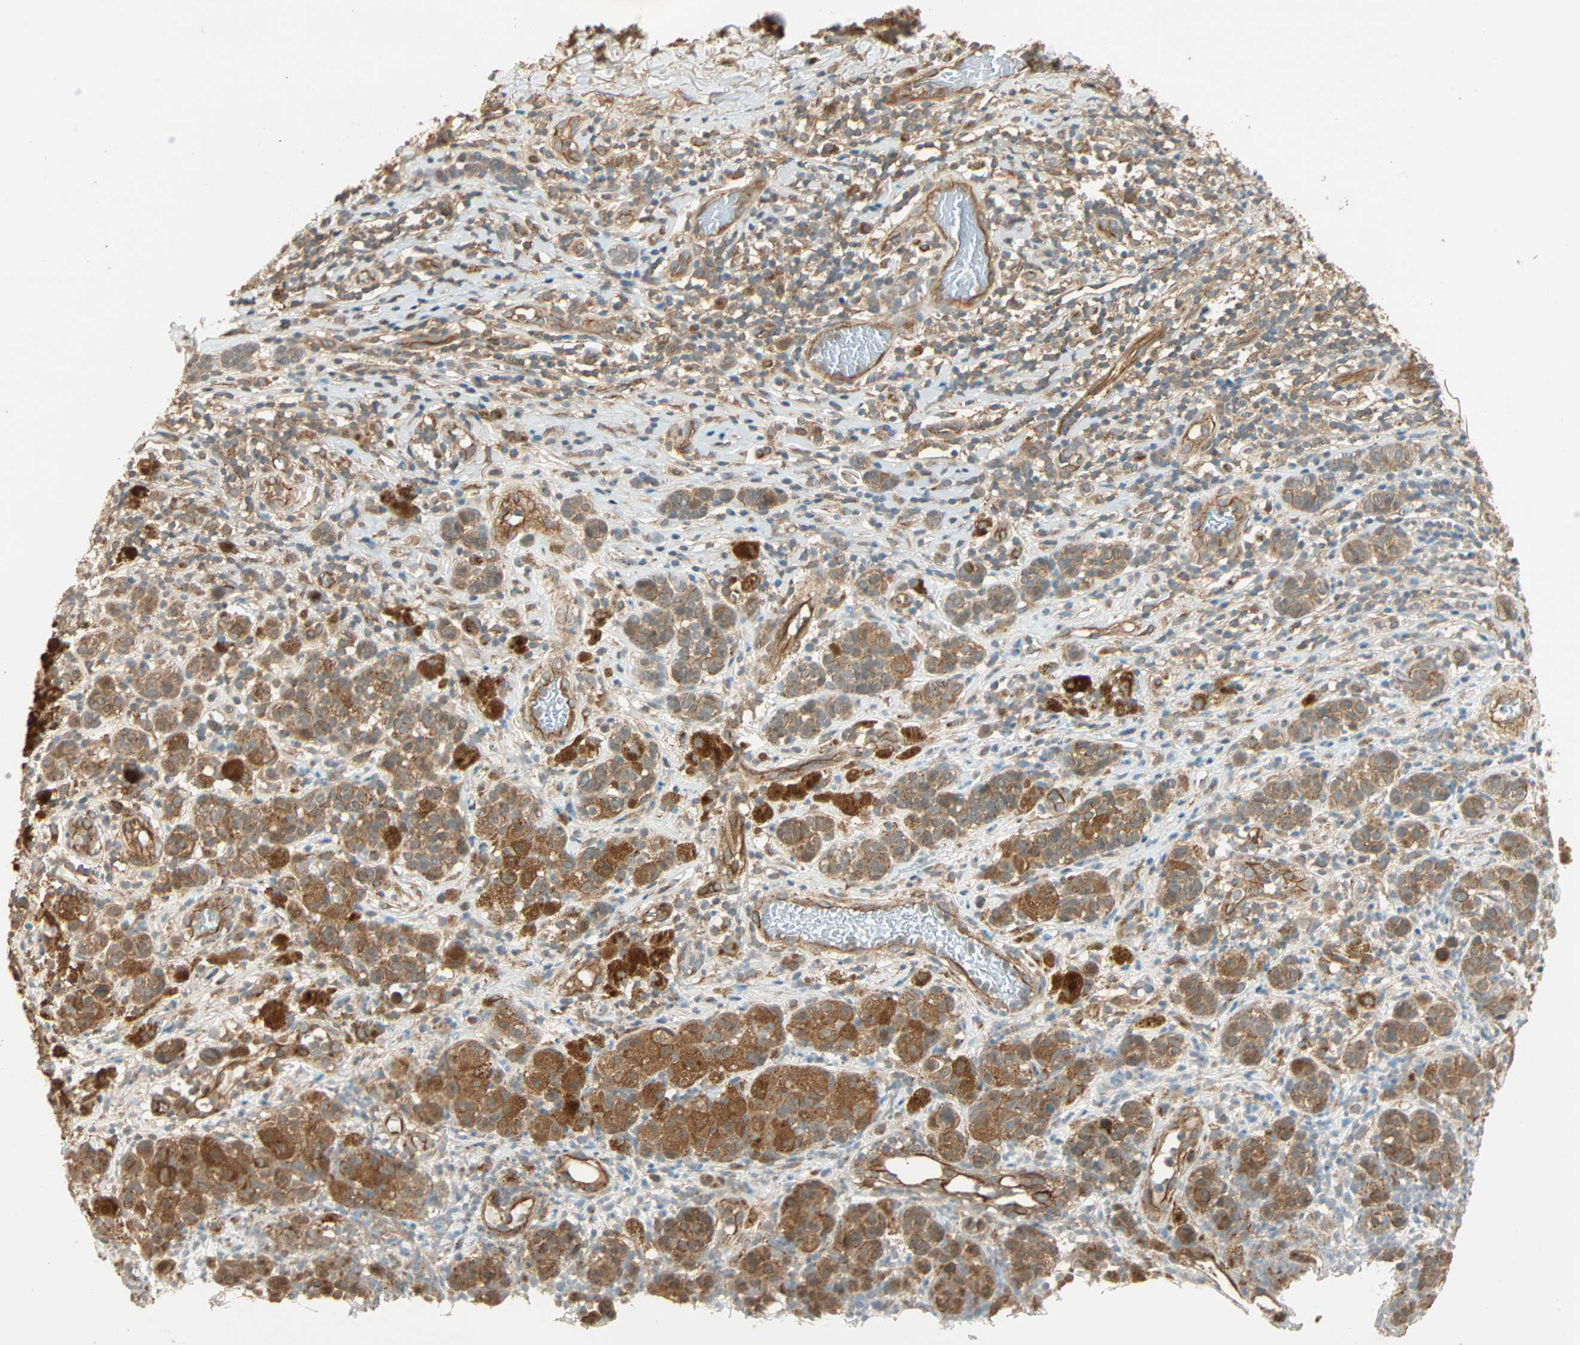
{"staining": {"intensity": "moderate", "quantity": ">75%", "location": "cytoplasmic/membranous"}, "tissue": "melanoma", "cell_type": "Tumor cells", "image_type": "cancer", "snomed": [{"axis": "morphology", "description": "Malignant melanoma, NOS"}, {"axis": "topography", "description": "Skin"}], "caption": "A medium amount of moderate cytoplasmic/membranous positivity is seen in about >75% of tumor cells in melanoma tissue. The protein is shown in brown color, while the nuclei are stained blue.", "gene": "GALK1", "patient": {"sex": "male", "age": 64}}